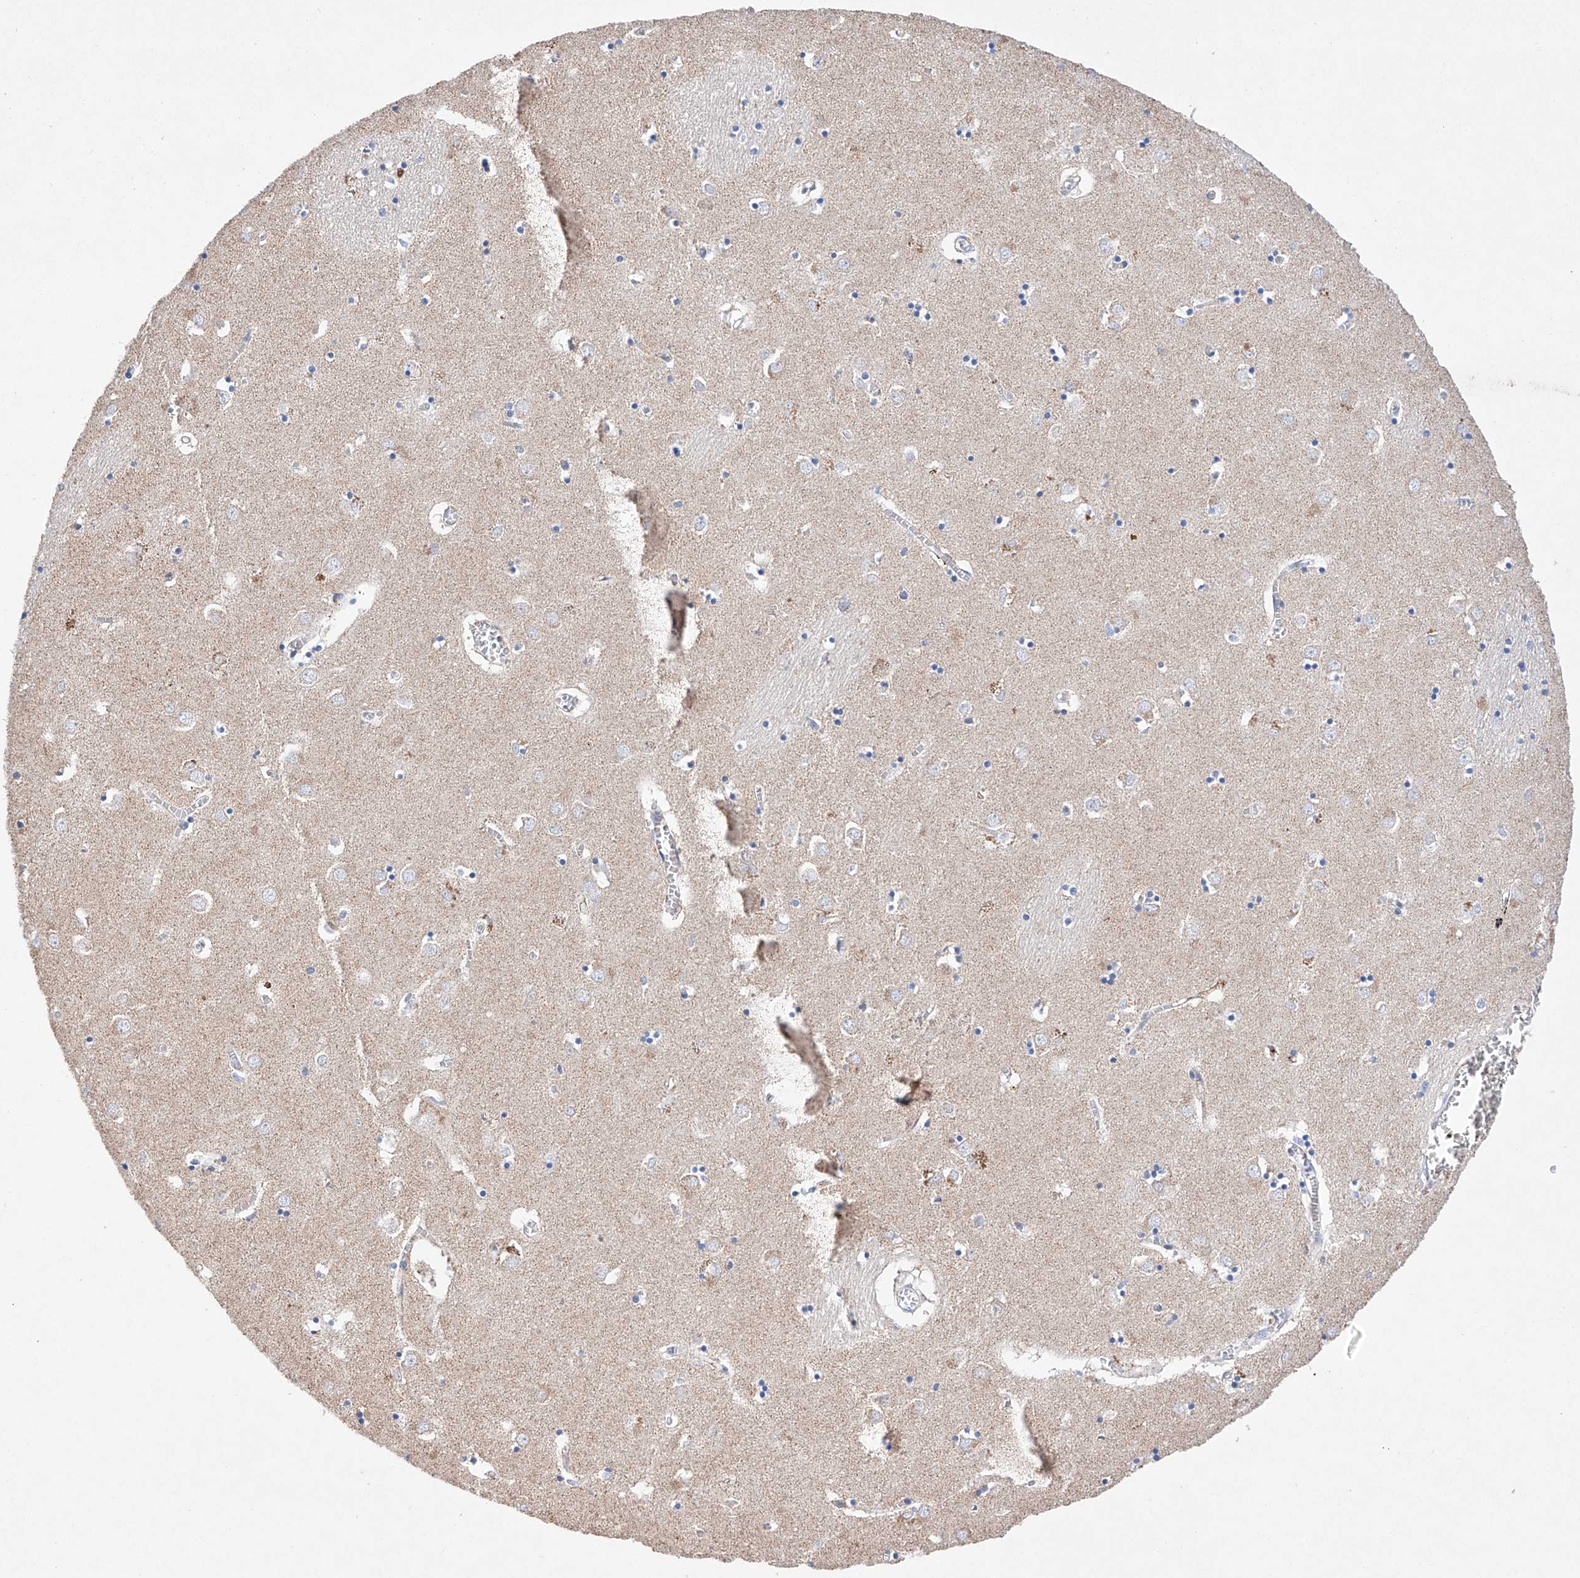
{"staining": {"intensity": "negative", "quantity": "none", "location": "none"}, "tissue": "caudate", "cell_type": "Glial cells", "image_type": "normal", "snomed": [{"axis": "morphology", "description": "Normal tissue, NOS"}, {"axis": "topography", "description": "Lateral ventricle wall"}], "caption": "A photomicrograph of caudate stained for a protein exhibits no brown staining in glial cells.", "gene": "NRROS", "patient": {"sex": "male", "age": 70}}